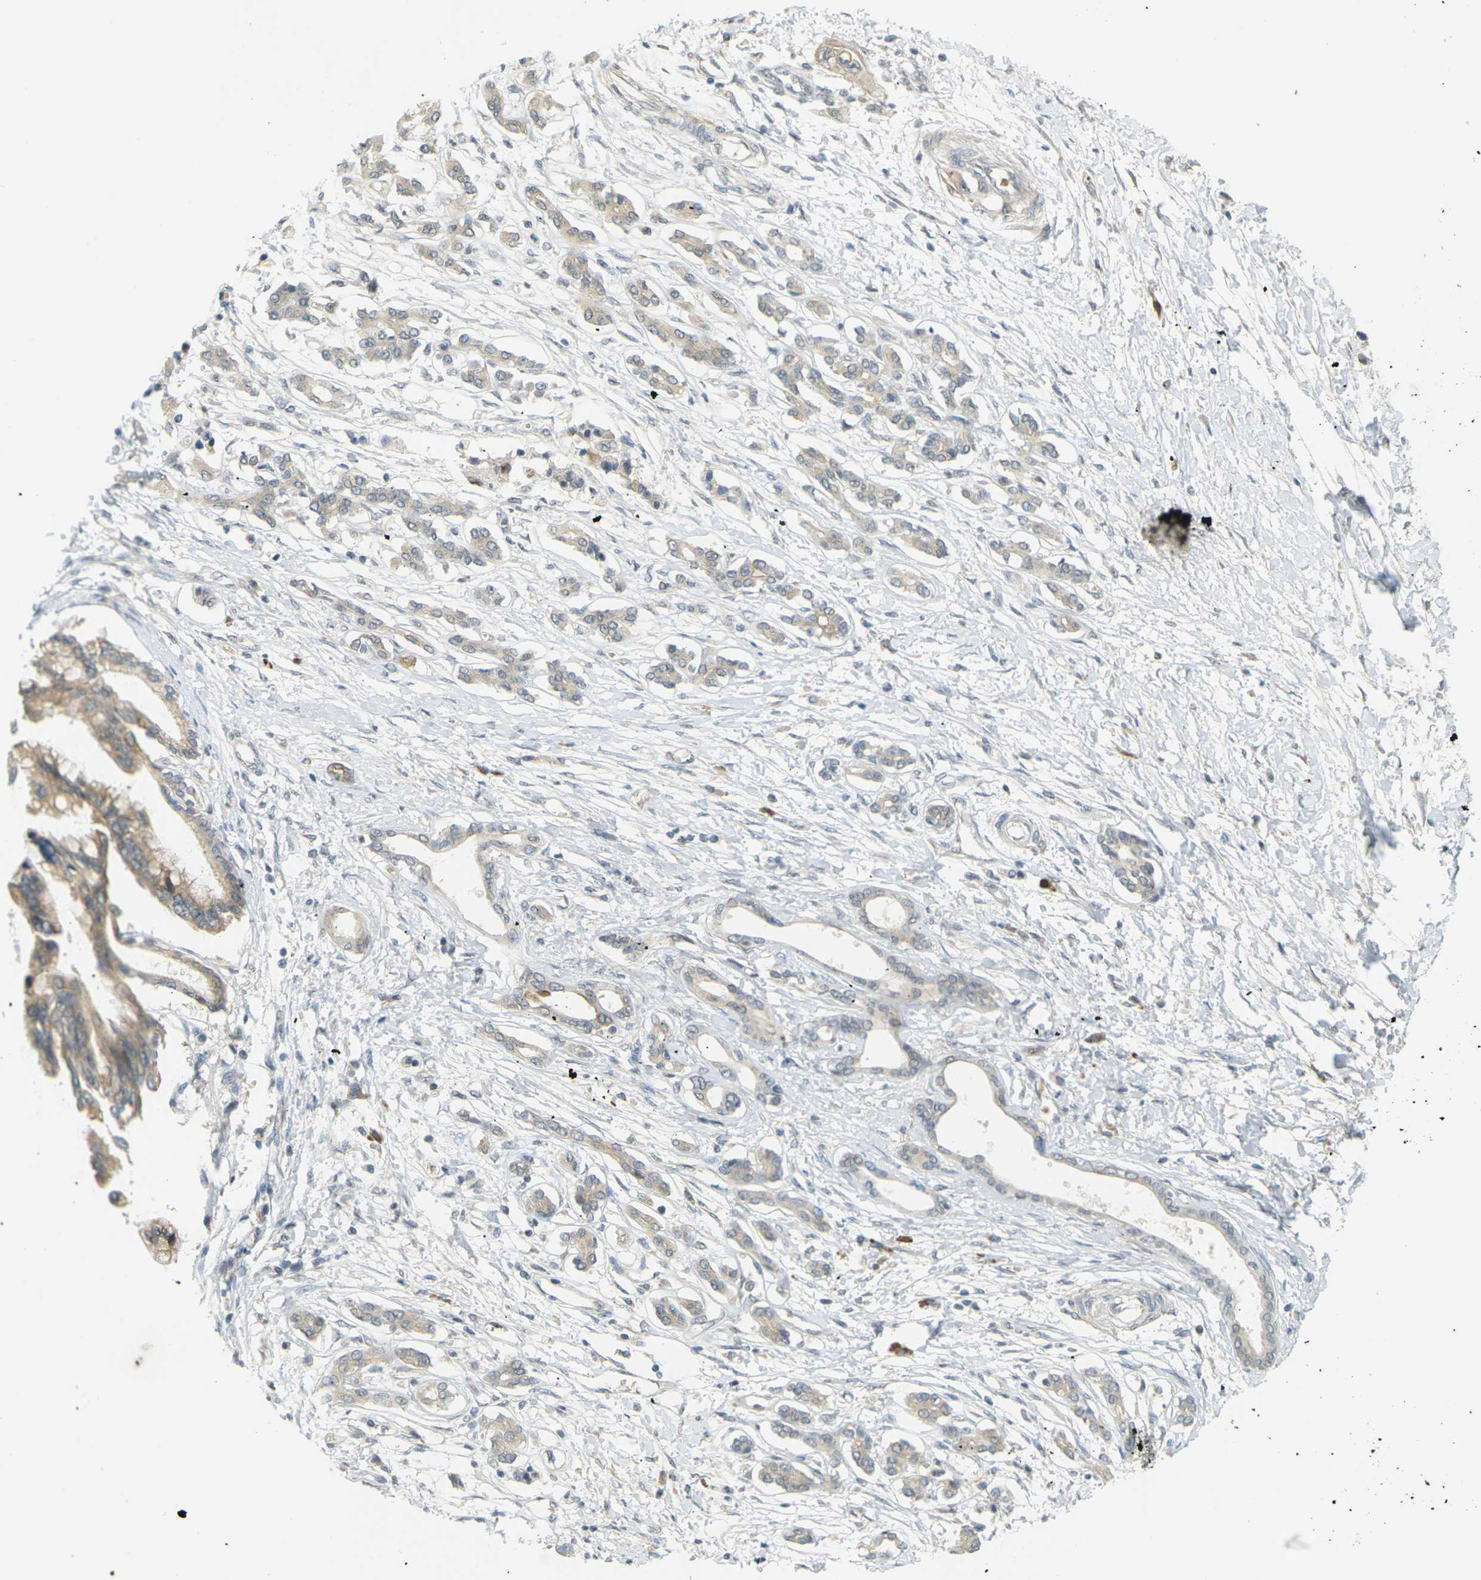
{"staining": {"intensity": "weak", "quantity": ">75%", "location": "cytoplasmic/membranous"}, "tissue": "pancreatic cancer", "cell_type": "Tumor cells", "image_type": "cancer", "snomed": [{"axis": "morphology", "description": "Adenocarcinoma, NOS"}, {"axis": "topography", "description": "Pancreas"}], "caption": "Immunohistochemical staining of human pancreatic cancer (adenocarcinoma) shows low levels of weak cytoplasmic/membranous protein positivity in about >75% of tumor cells.", "gene": "SOCS6", "patient": {"sex": "male", "age": 56}}